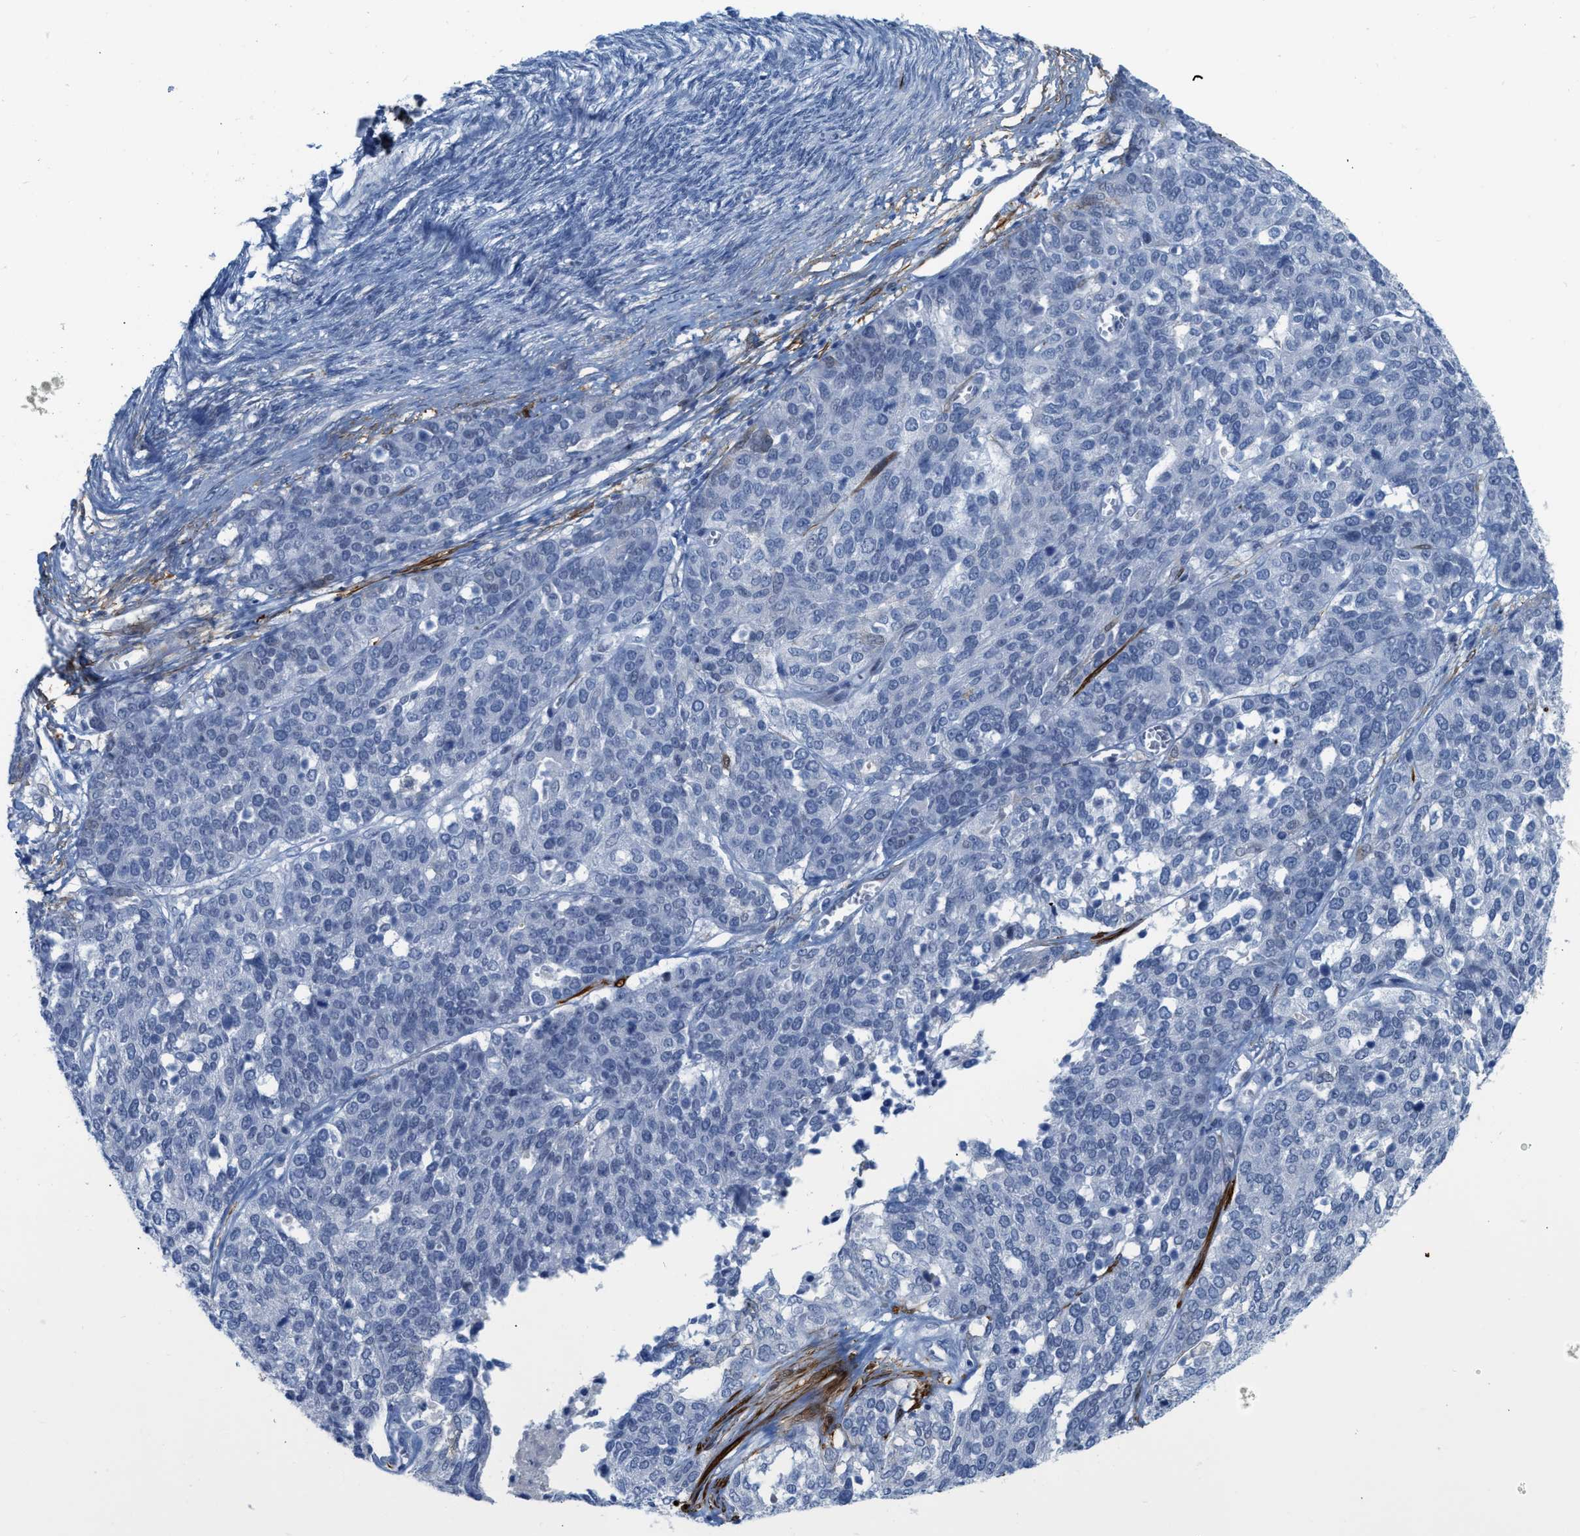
{"staining": {"intensity": "negative", "quantity": "none", "location": "none"}, "tissue": "ovarian cancer", "cell_type": "Tumor cells", "image_type": "cancer", "snomed": [{"axis": "morphology", "description": "Cystadenocarcinoma, serous, NOS"}, {"axis": "topography", "description": "Ovary"}], "caption": "Immunohistochemistry (IHC) histopathology image of ovarian cancer (serous cystadenocarcinoma) stained for a protein (brown), which shows no staining in tumor cells.", "gene": "TAGLN", "patient": {"sex": "female", "age": 44}}